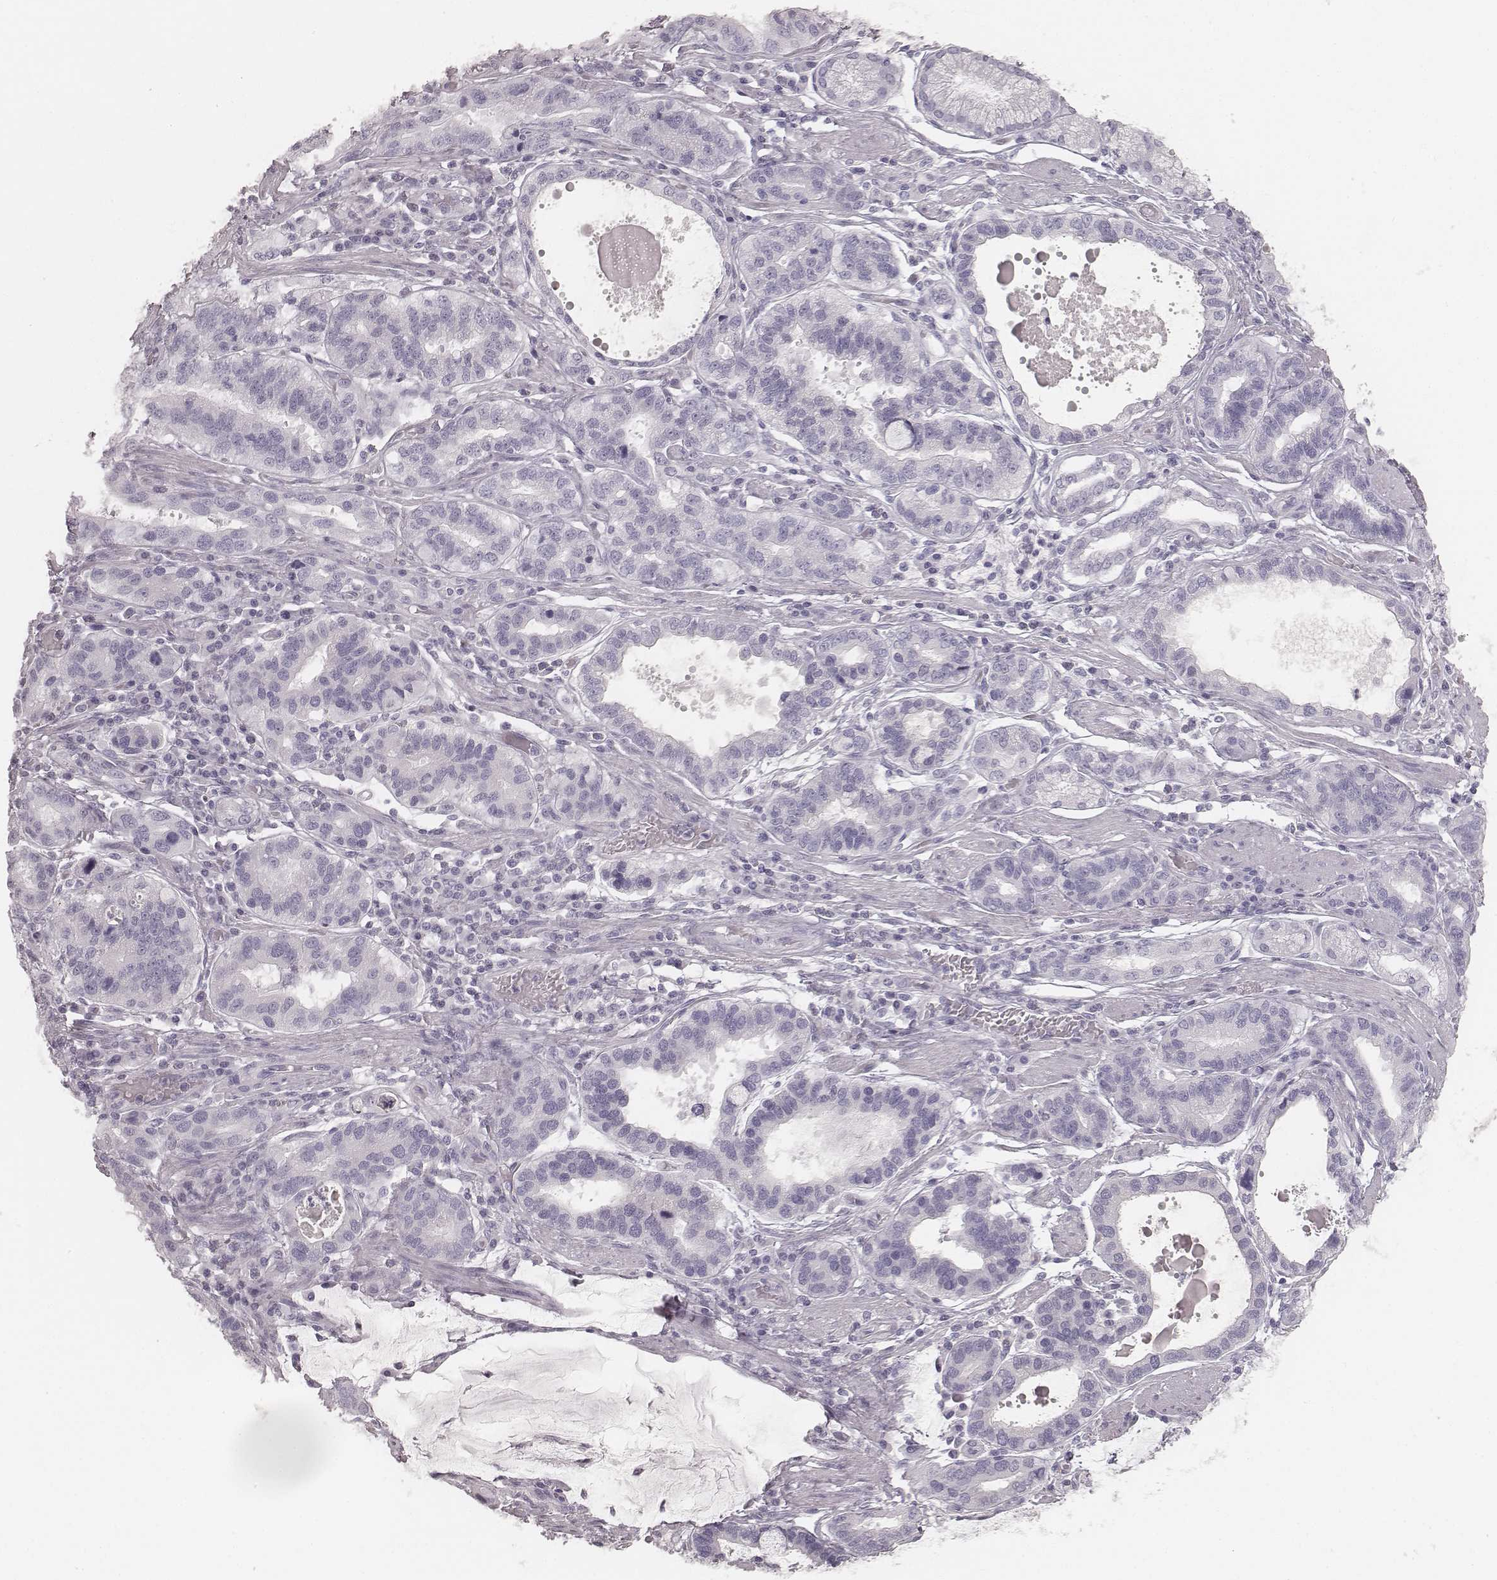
{"staining": {"intensity": "negative", "quantity": "none", "location": "none"}, "tissue": "stomach cancer", "cell_type": "Tumor cells", "image_type": "cancer", "snomed": [{"axis": "morphology", "description": "Adenocarcinoma, NOS"}, {"axis": "topography", "description": "Stomach, lower"}], "caption": "This is an IHC image of stomach cancer. There is no staining in tumor cells.", "gene": "KRT34", "patient": {"sex": "female", "age": 76}}